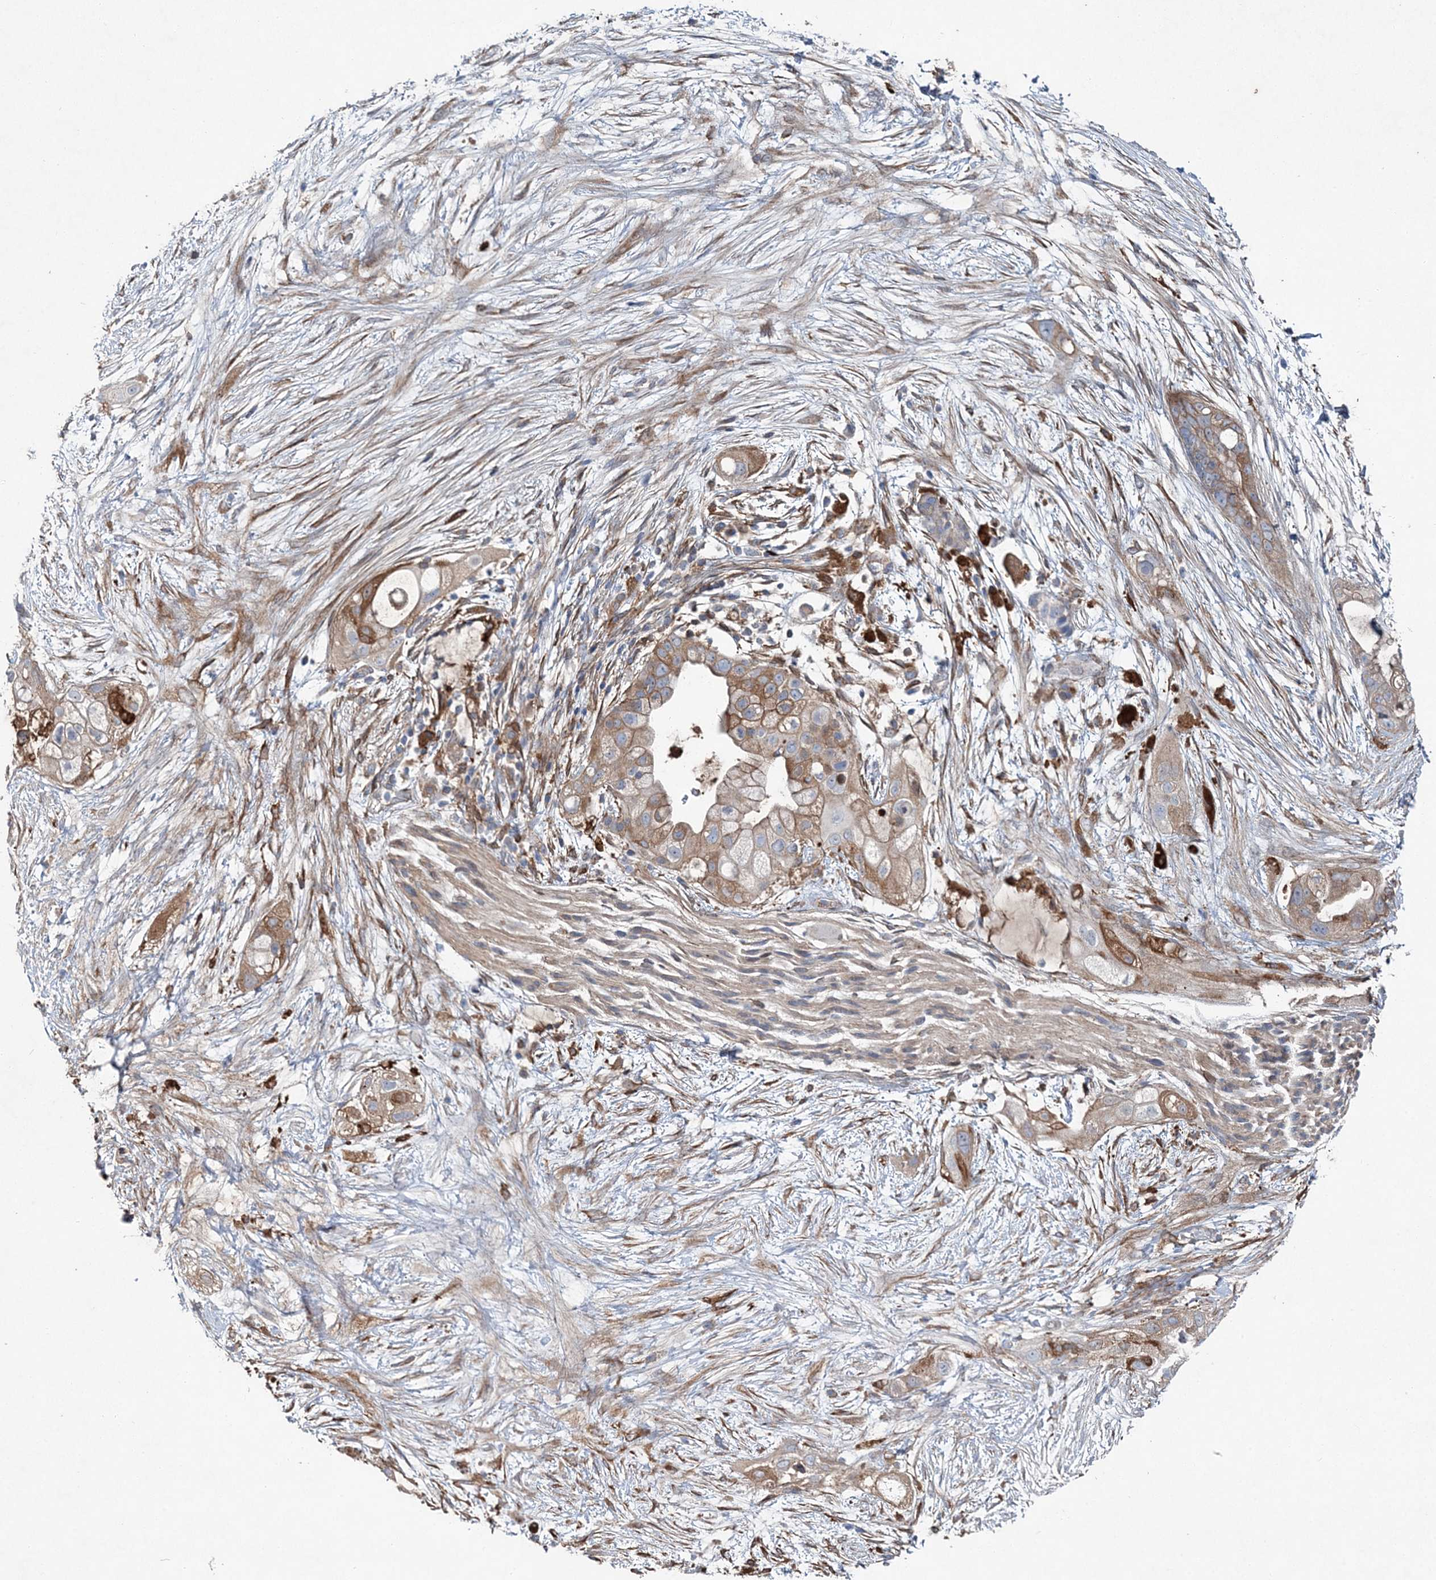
{"staining": {"intensity": "moderate", "quantity": ">75%", "location": "cytoplasmic/membranous"}, "tissue": "pancreatic cancer", "cell_type": "Tumor cells", "image_type": "cancer", "snomed": [{"axis": "morphology", "description": "Adenocarcinoma, NOS"}, {"axis": "topography", "description": "Pancreas"}], "caption": "Pancreatic cancer stained with immunohistochemistry shows moderate cytoplasmic/membranous positivity in about >75% of tumor cells. Nuclei are stained in blue.", "gene": "SPOPL", "patient": {"sex": "male", "age": 53}}